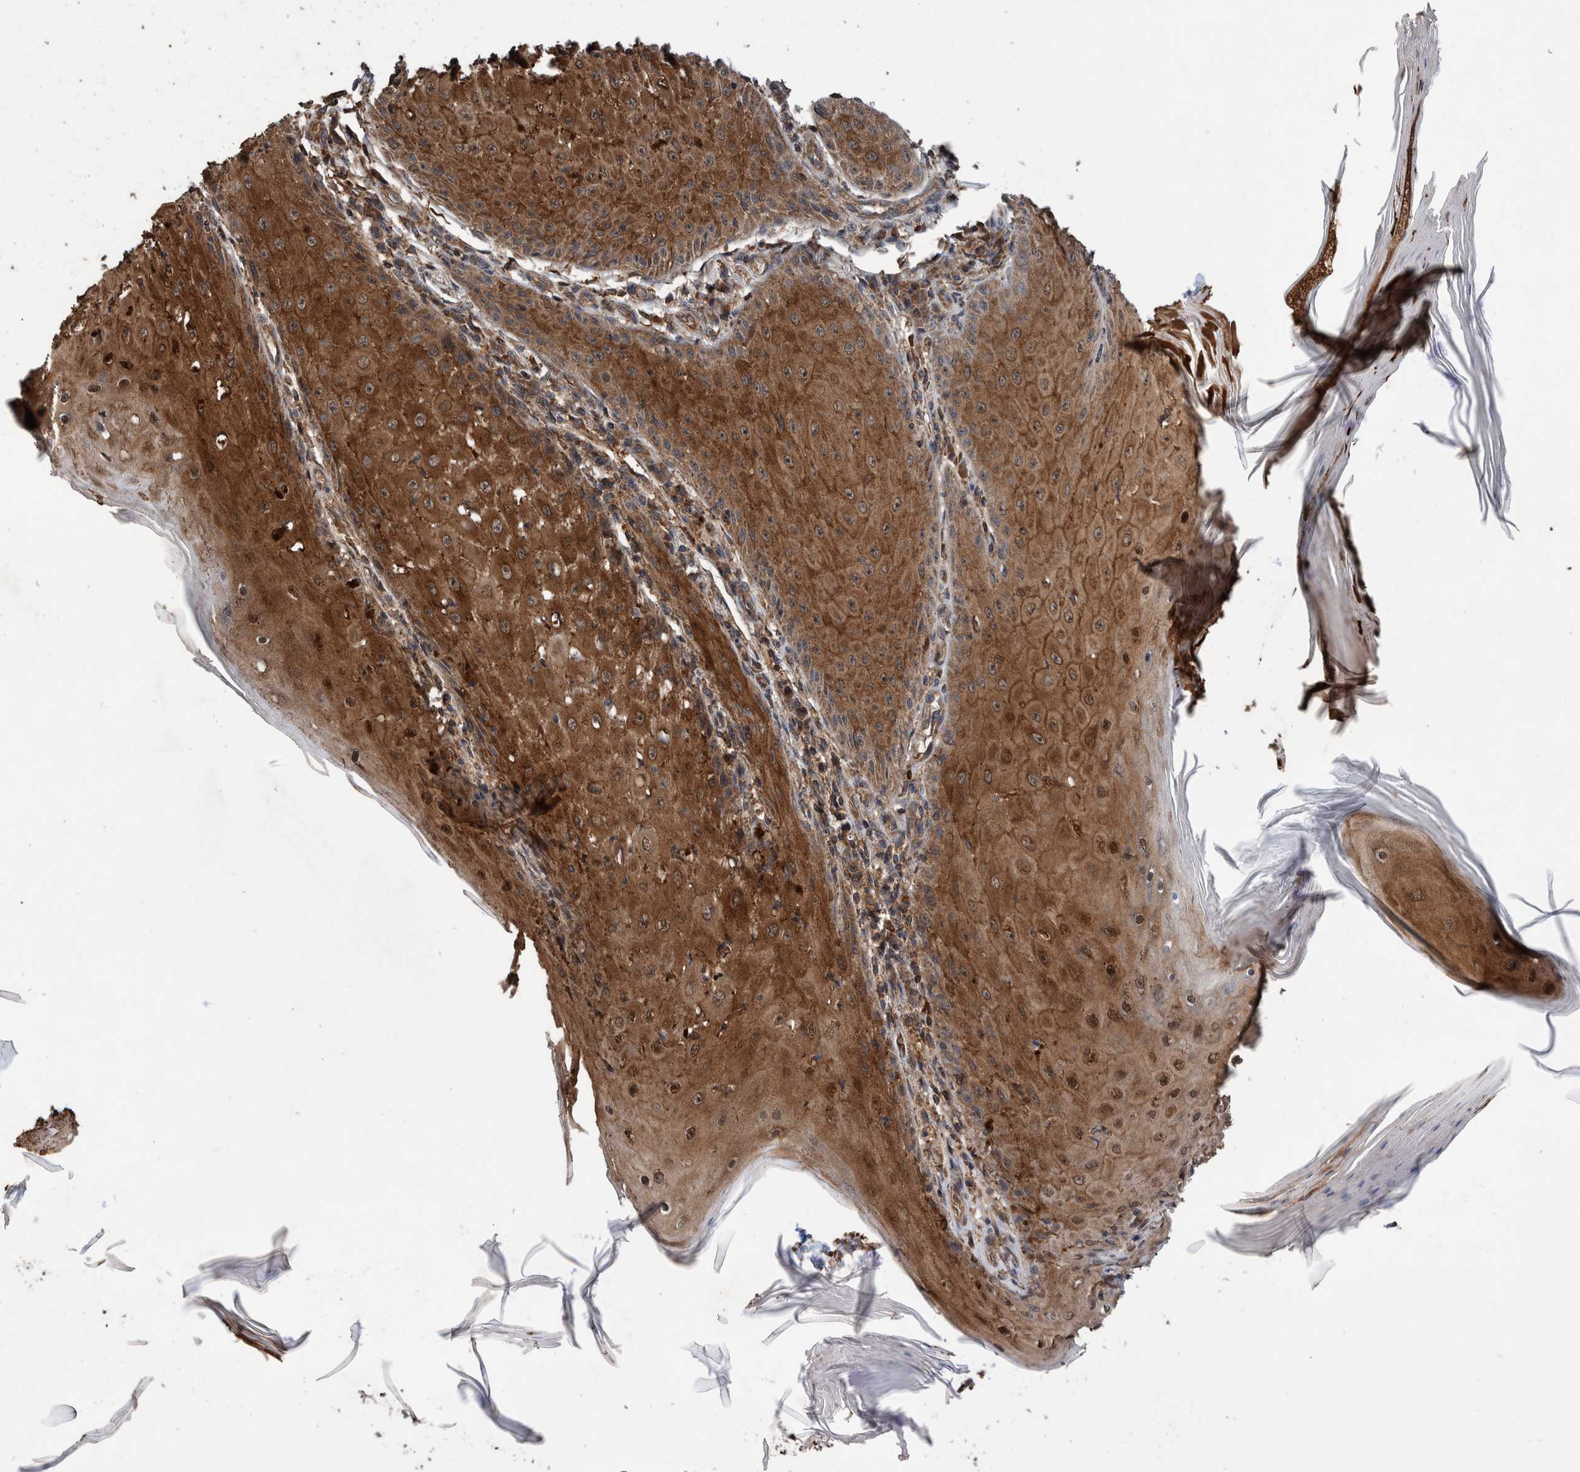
{"staining": {"intensity": "strong", "quantity": ">75%", "location": "cytoplasmic/membranous"}, "tissue": "skin cancer", "cell_type": "Tumor cells", "image_type": "cancer", "snomed": [{"axis": "morphology", "description": "Squamous cell carcinoma, NOS"}, {"axis": "topography", "description": "Skin"}], "caption": "Strong cytoplasmic/membranous staining for a protein is present in about >75% of tumor cells of squamous cell carcinoma (skin) using IHC.", "gene": "TRIM16", "patient": {"sex": "female", "age": 73}}